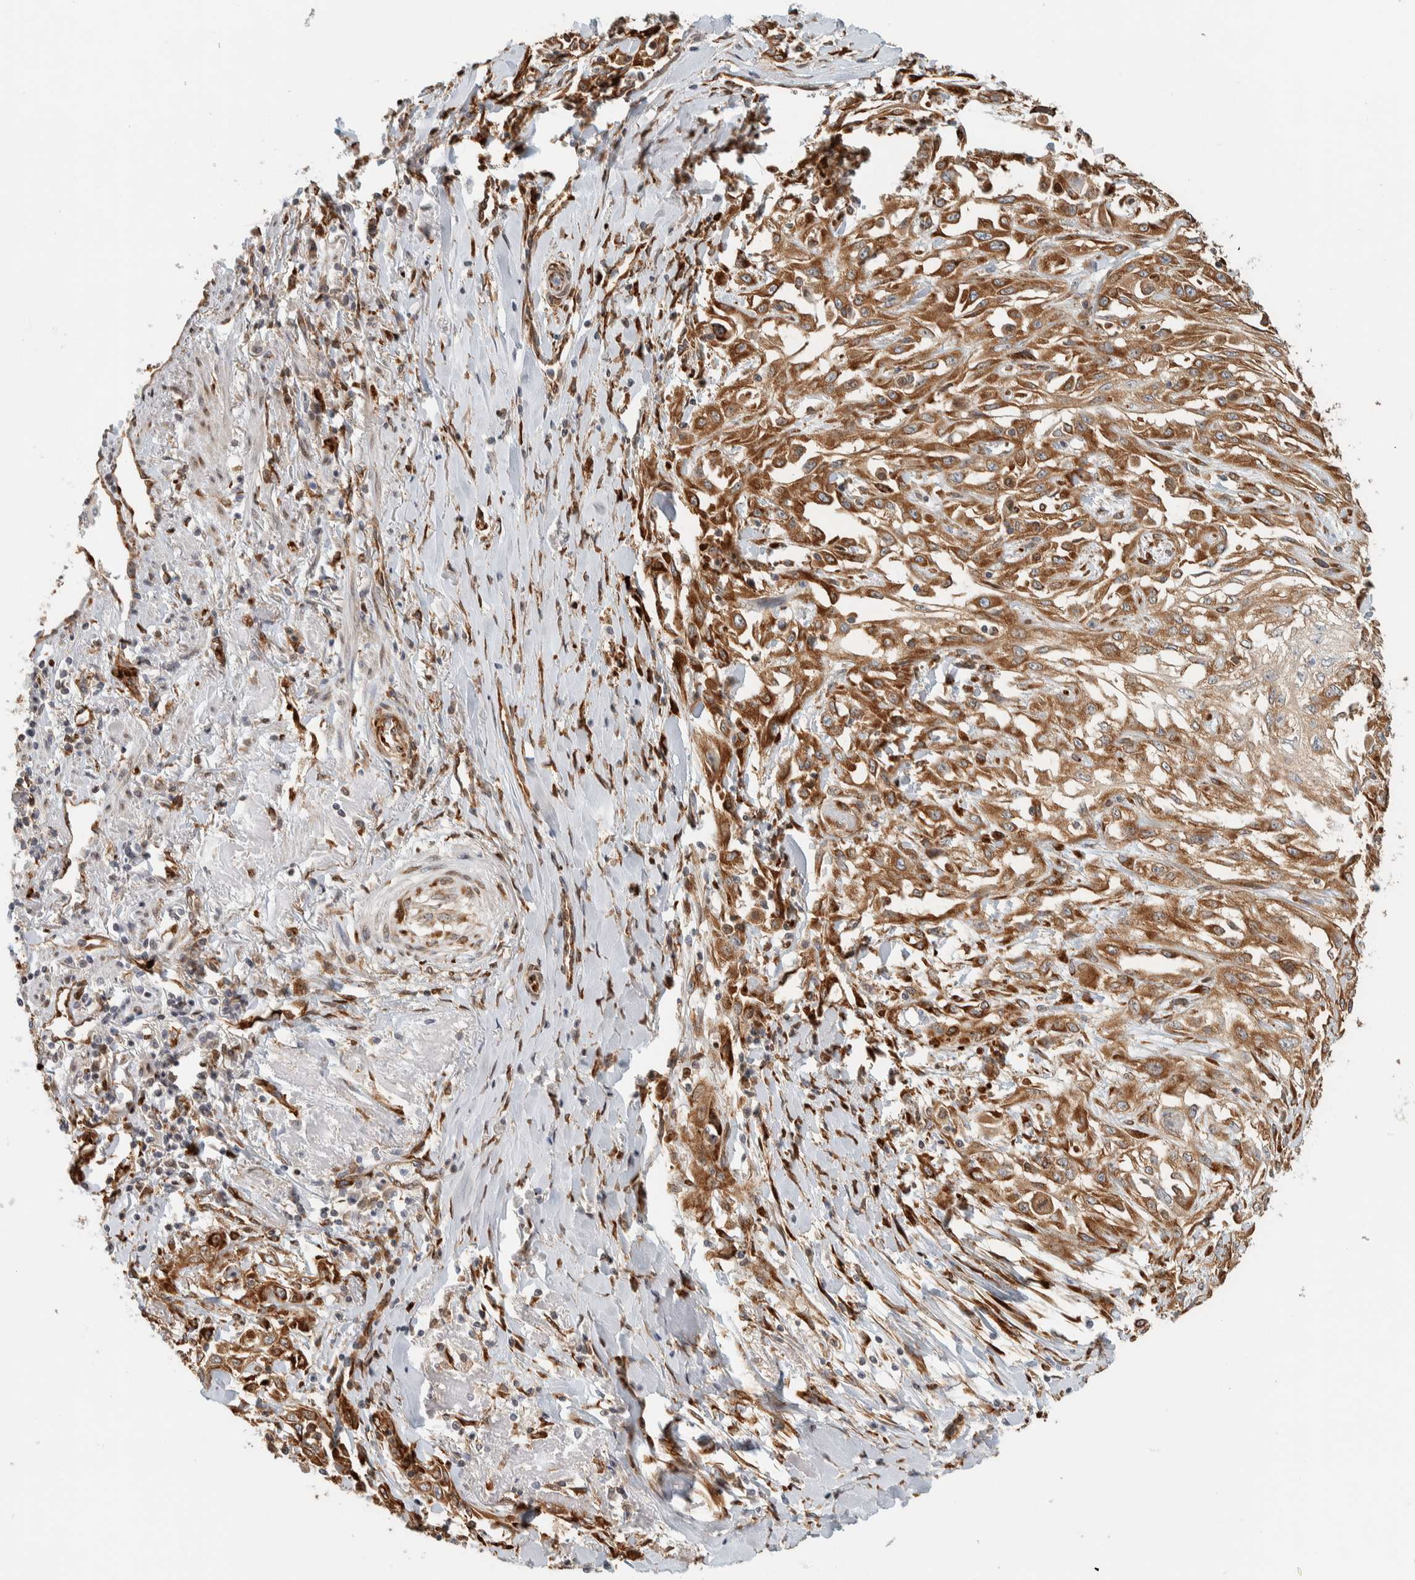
{"staining": {"intensity": "strong", "quantity": ">75%", "location": "cytoplasmic/membranous"}, "tissue": "skin cancer", "cell_type": "Tumor cells", "image_type": "cancer", "snomed": [{"axis": "morphology", "description": "Squamous cell carcinoma, NOS"}, {"axis": "morphology", "description": "Squamous cell carcinoma, metastatic, NOS"}, {"axis": "topography", "description": "Skin"}, {"axis": "topography", "description": "Lymph node"}], "caption": "Strong cytoplasmic/membranous protein positivity is identified in about >75% of tumor cells in skin cancer.", "gene": "LLGL2", "patient": {"sex": "male", "age": 75}}